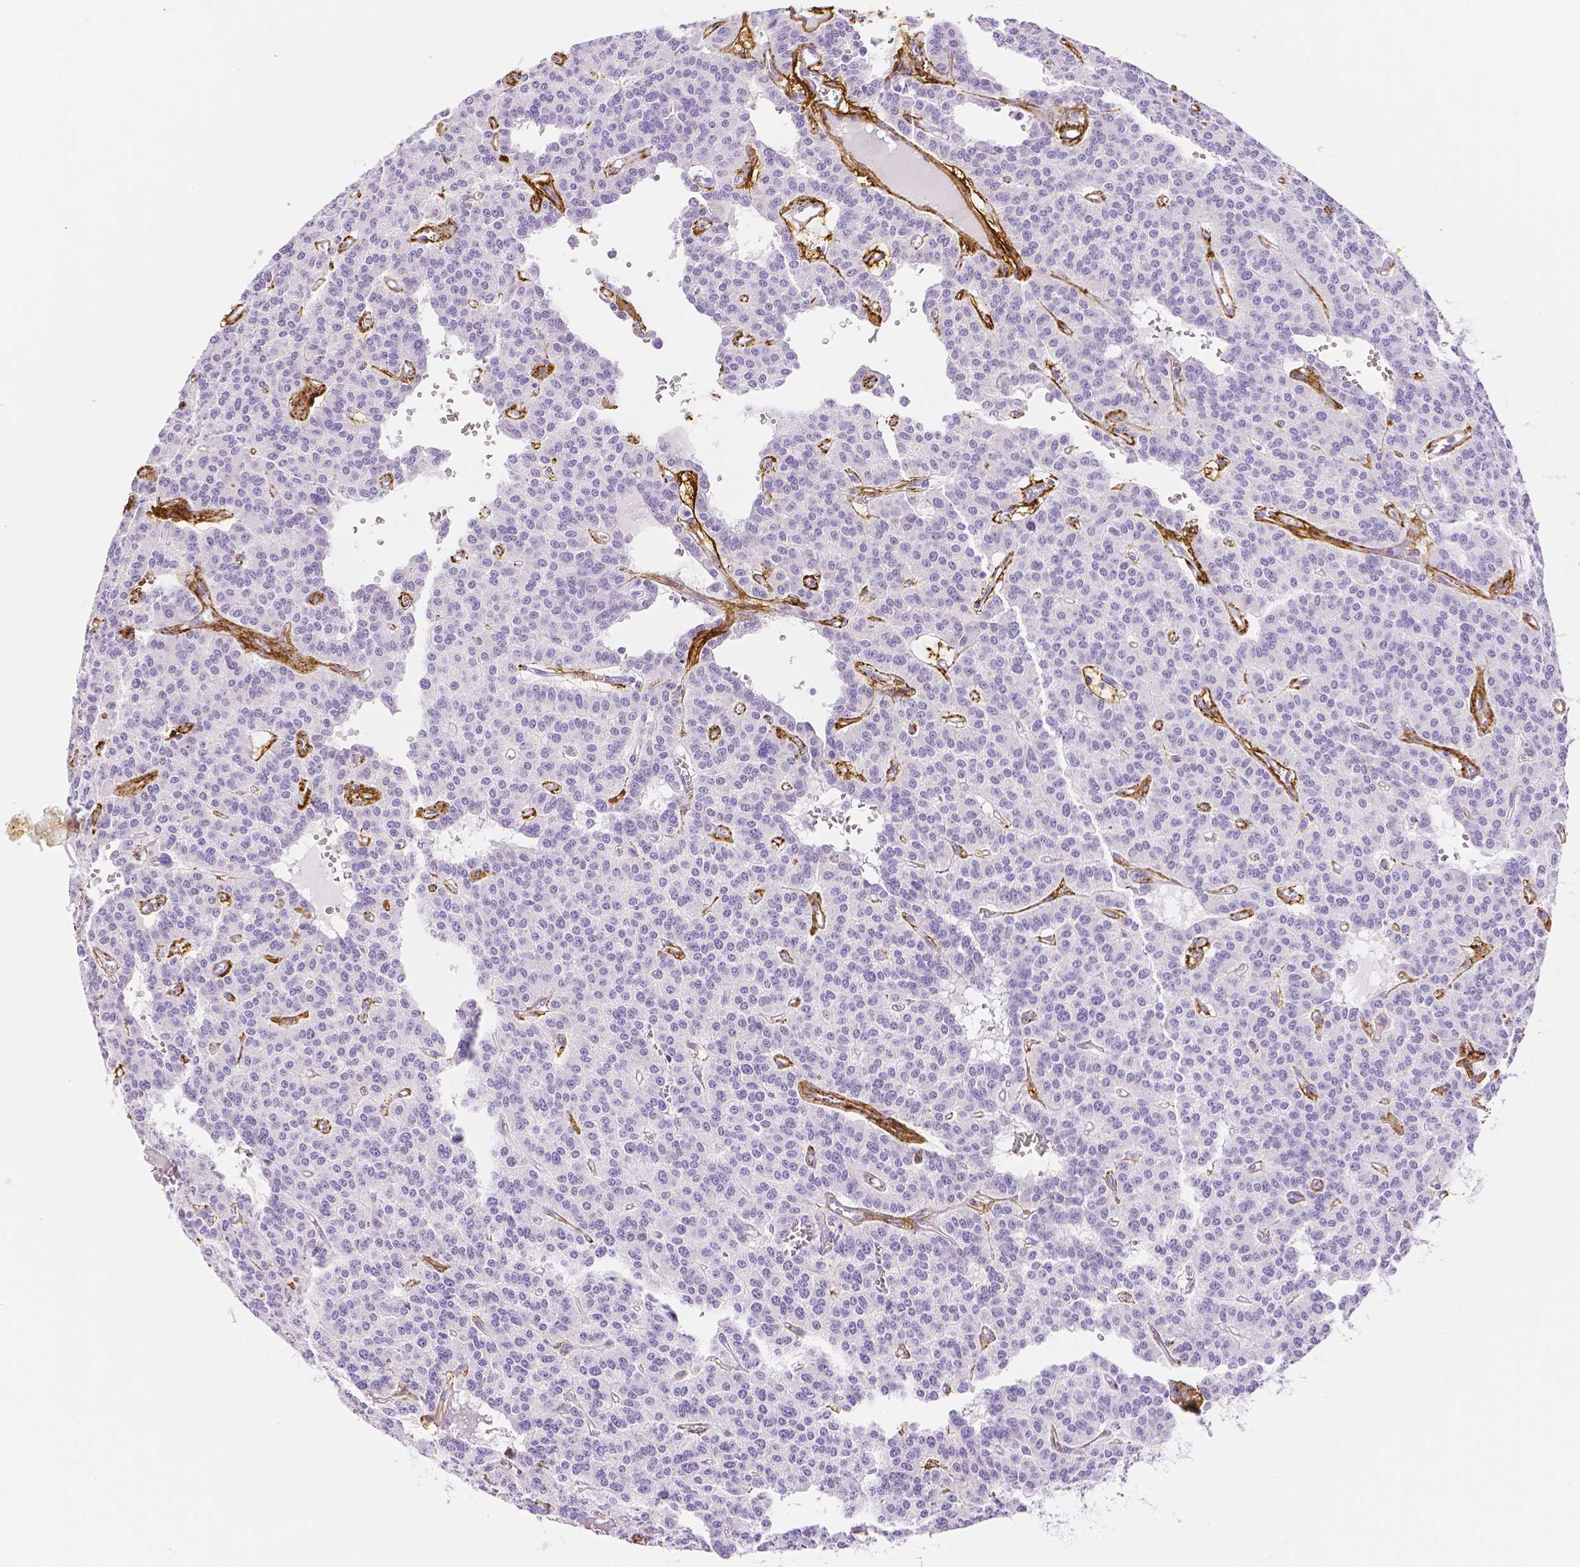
{"staining": {"intensity": "negative", "quantity": "none", "location": "none"}, "tissue": "carcinoid", "cell_type": "Tumor cells", "image_type": "cancer", "snomed": [{"axis": "morphology", "description": "Carcinoid, malignant, NOS"}, {"axis": "topography", "description": "Lung"}], "caption": "Protein analysis of carcinoid (malignant) demonstrates no significant staining in tumor cells.", "gene": "FBN1", "patient": {"sex": "female", "age": 71}}